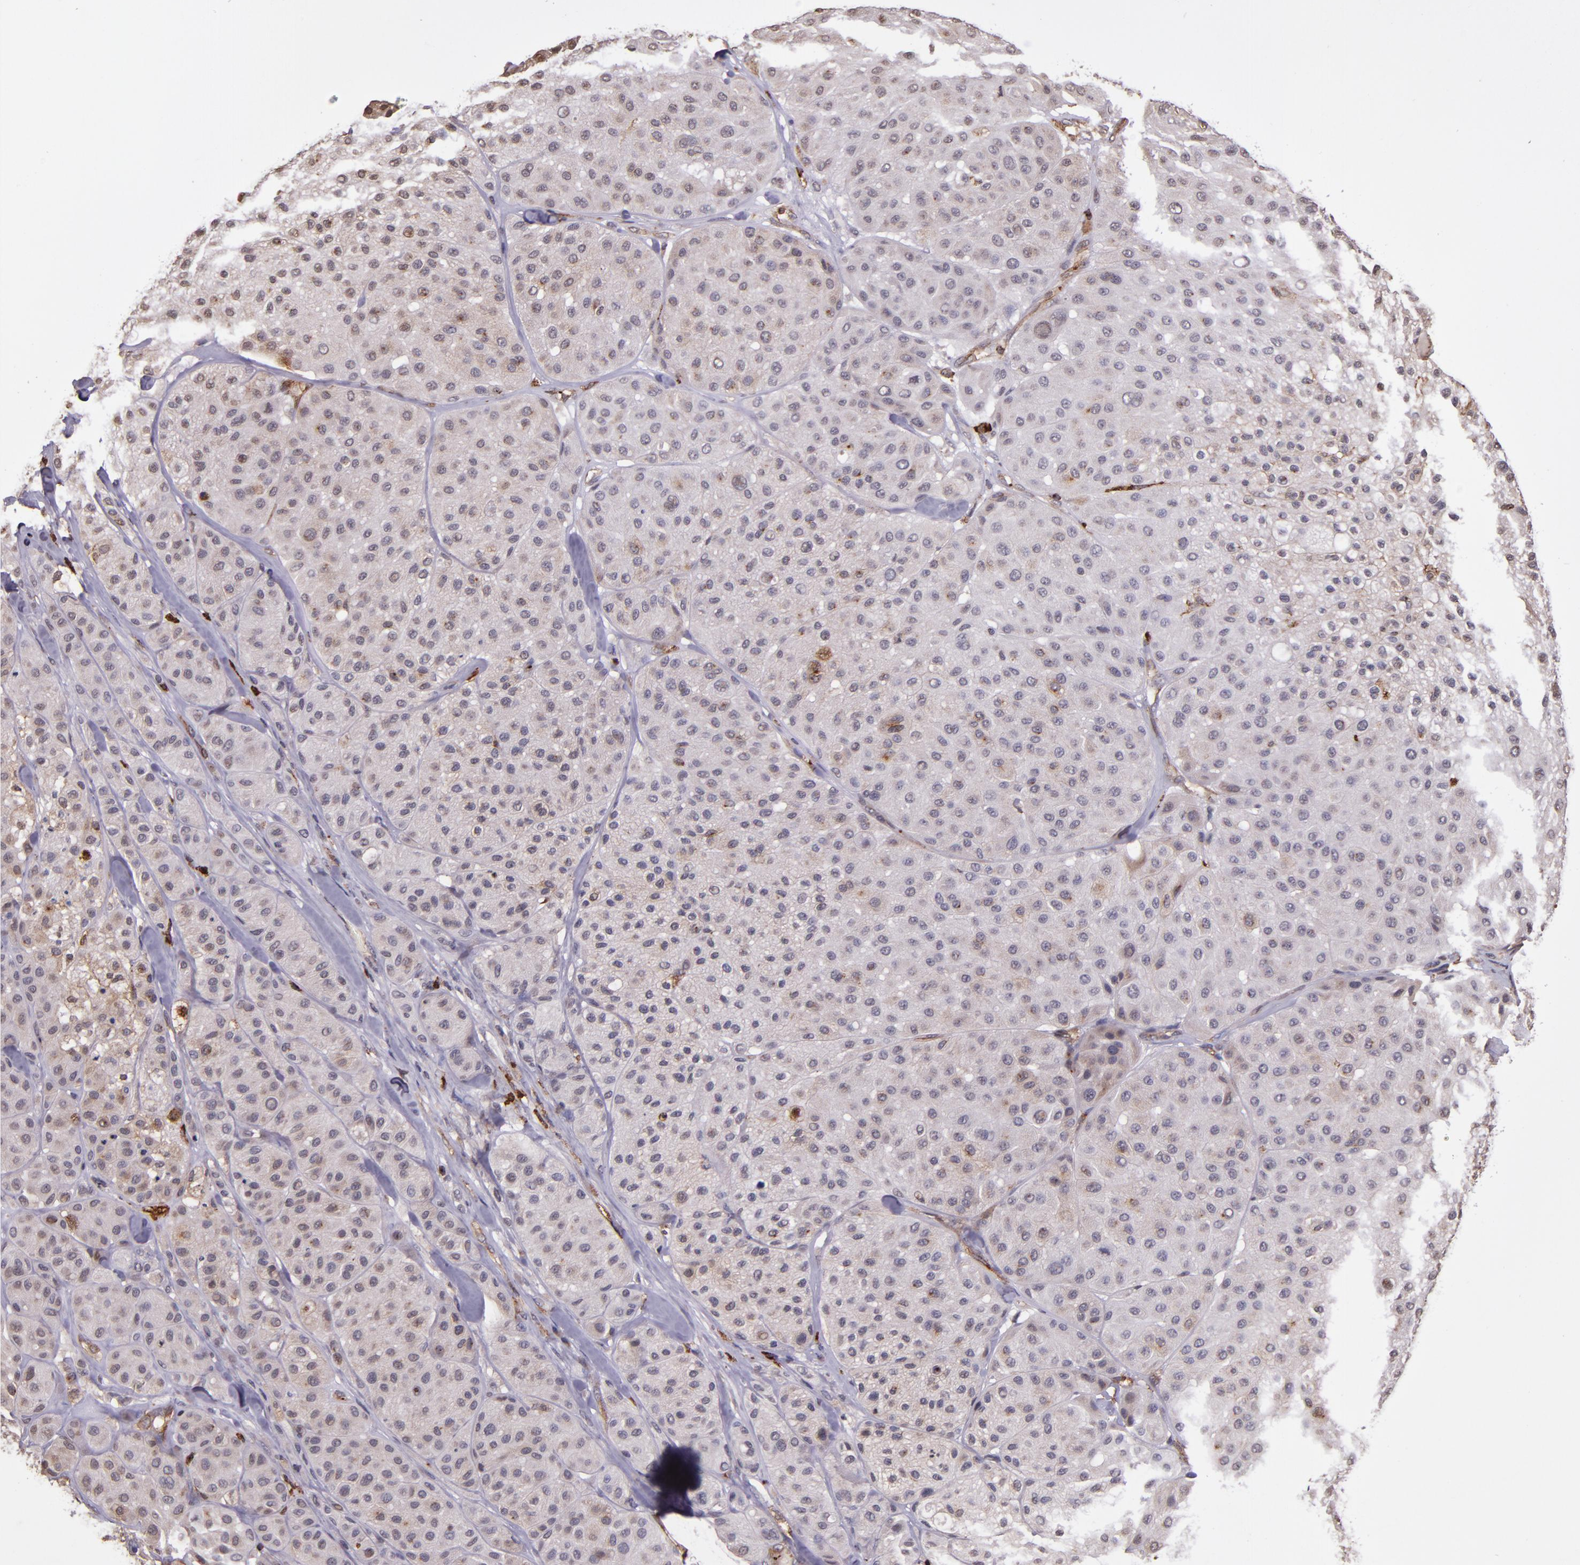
{"staining": {"intensity": "weak", "quantity": "<25%", "location": "cytoplasmic/membranous"}, "tissue": "melanoma", "cell_type": "Tumor cells", "image_type": "cancer", "snomed": [{"axis": "morphology", "description": "Normal tissue, NOS"}, {"axis": "morphology", "description": "Malignant melanoma, Metastatic site"}, {"axis": "topography", "description": "Skin"}], "caption": "Photomicrograph shows no protein positivity in tumor cells of melanoma tissue. (DAB (3,3'-diaminobenzidine) immunohistochemistry visualized using brightfield microscopy, high magnification).", "gene": "SLC2A3", "patient": {"sex": "male", "age": 41}}